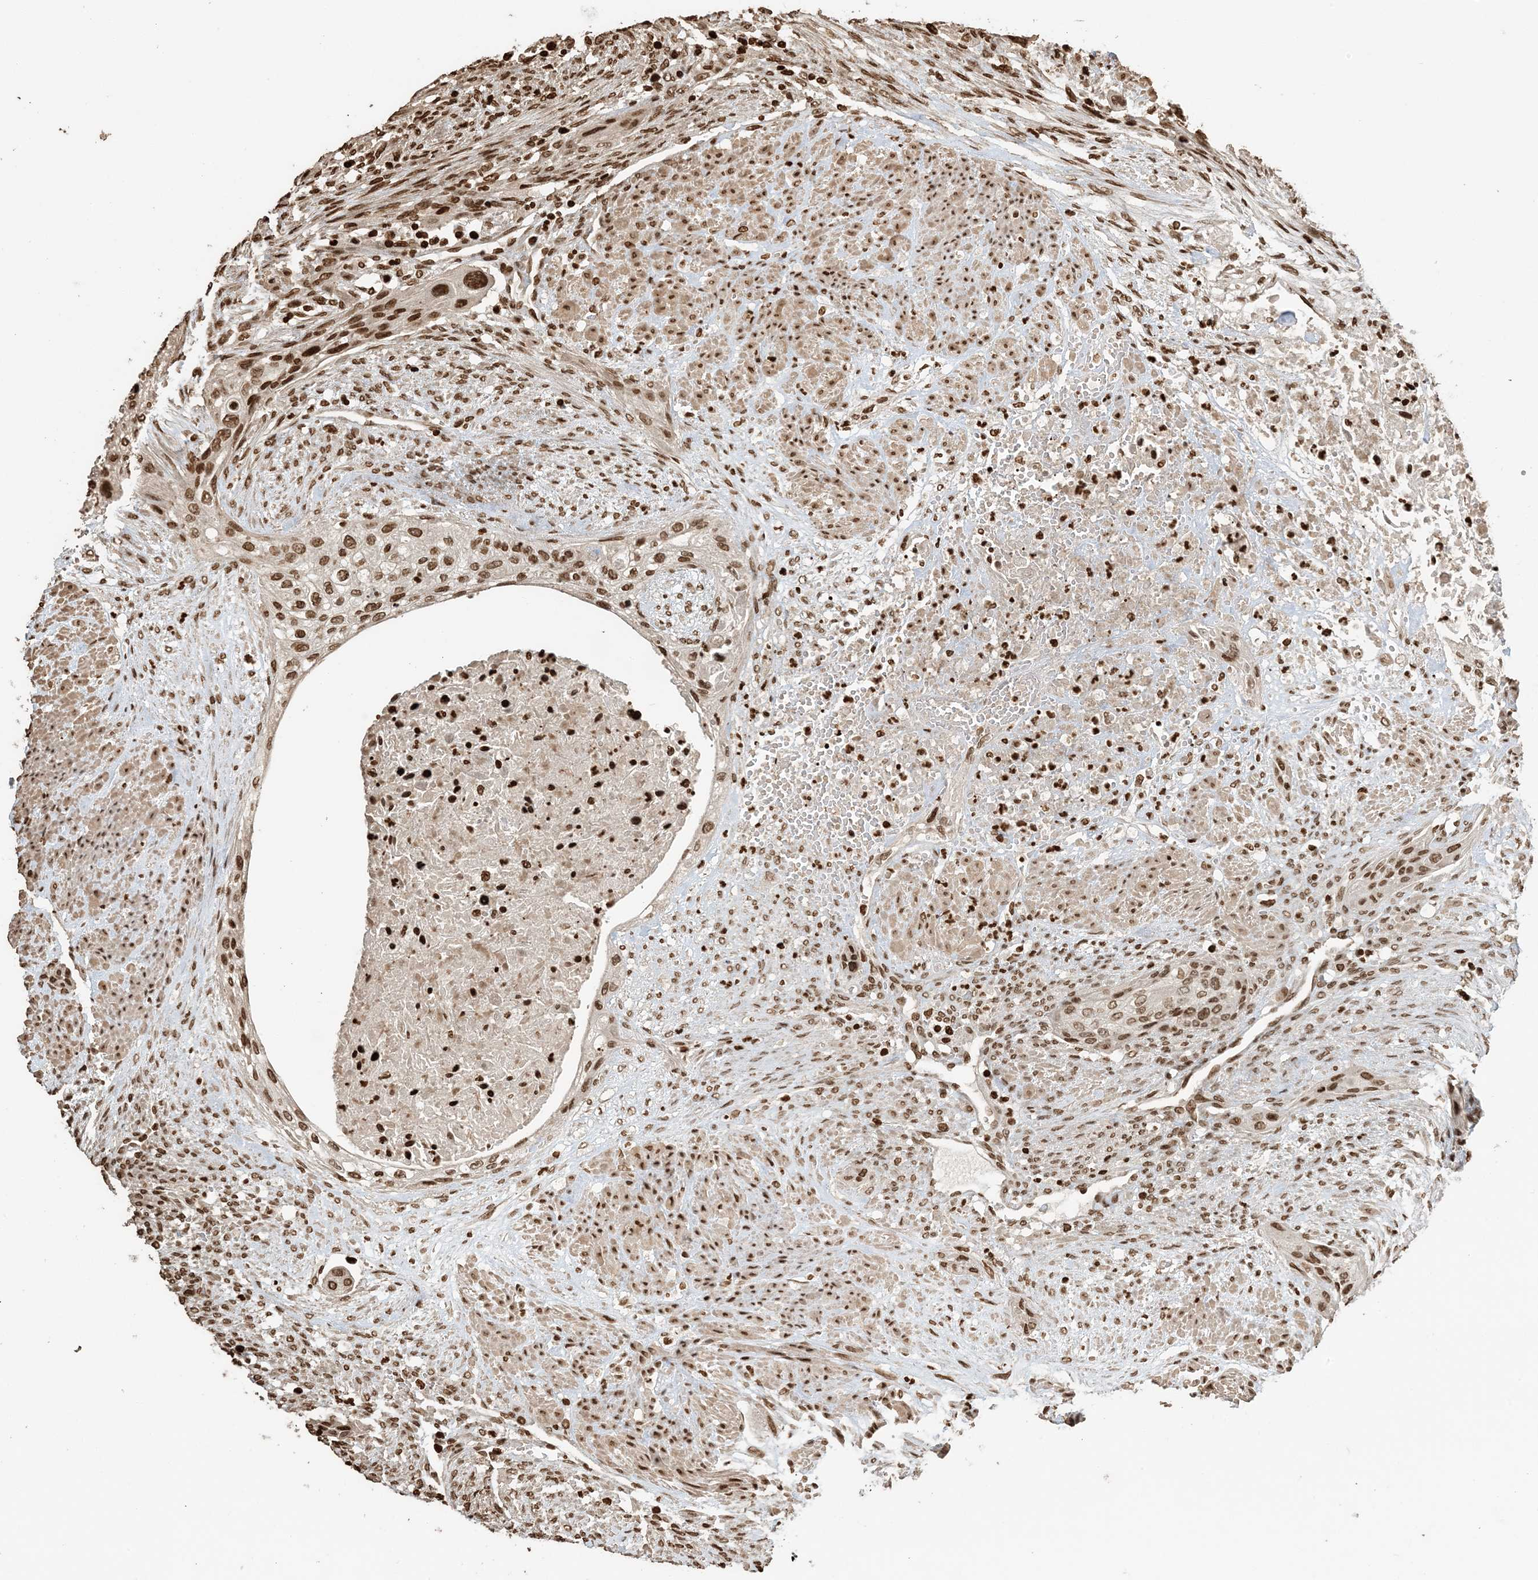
{"staining": {"intensity": "moderate", "quantity": ">75%", "location": "nuclear"}, "tissue": "urothelial cancer", "cell_type": "Tumor cells", "image_type": "cancer", "snomed": [{"axis": "morphology", "description": "Urothelial carcinoma, High grade"}, {"axis": "topography", "description": "Urinary bladder"}], "caption": "DAB (3,3'-diaminobenzidine) immunohistochemical staining of urothelial carcinoma (high-grade) reveals moderate nuclear protein expression in approximately >75% of tumor cells.", "gene": "H3-3B", "patient": {"sex": "male", "age": 35}}